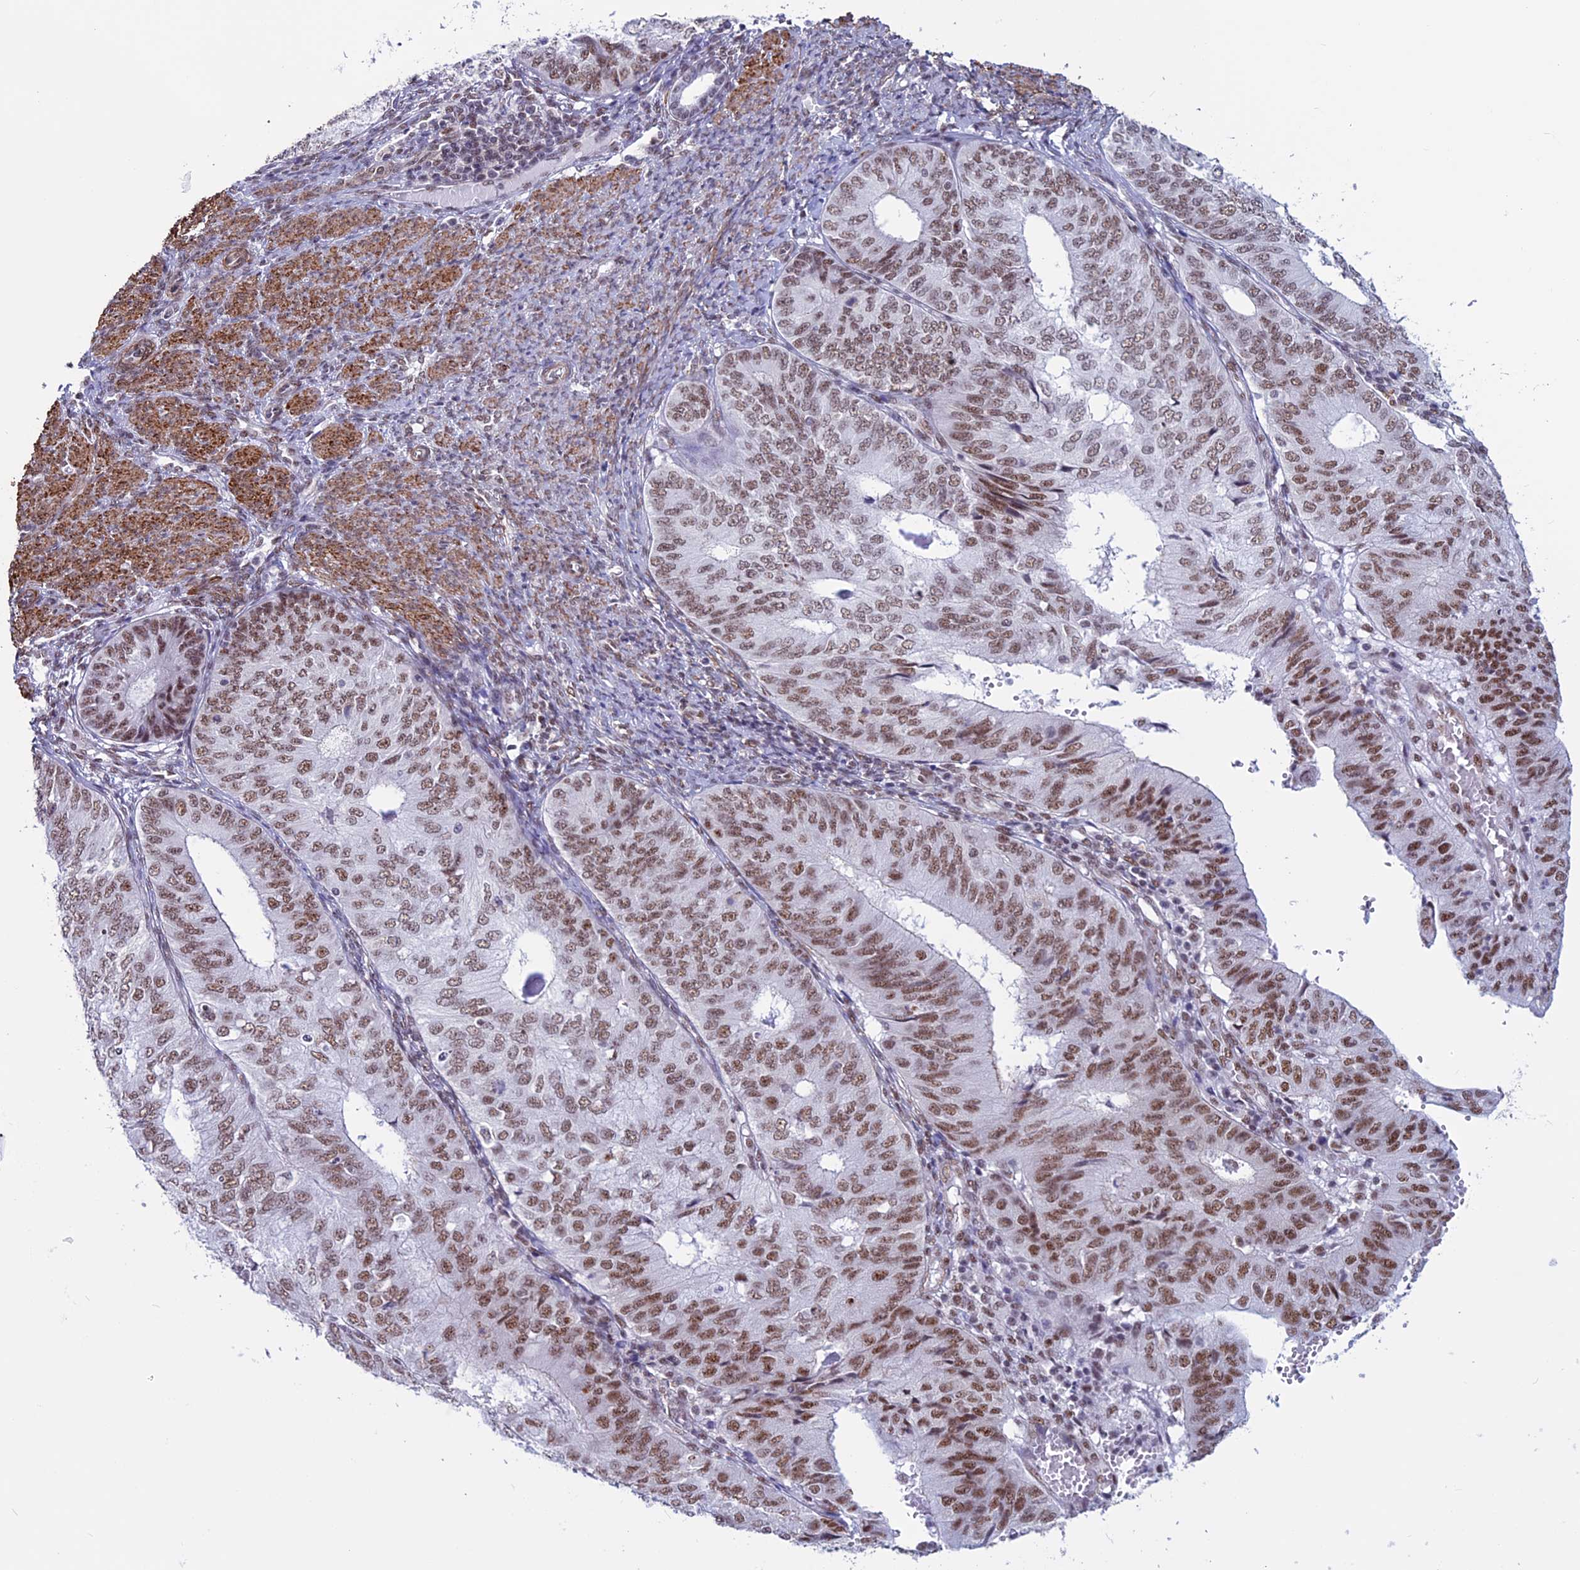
{"staining": {"intensity": "moderate", "quantity": ">75%", "location": "nuclear"}, "tissue": "endometrial cancer", "cell_type": "Tumor cells", "image_type": "cancer", "snomed": [{"axis": "morphology", "description": "Adenocarcinoma, NOS"}, {"axis": "topography", "description": "Endometrium"}], "caption": "Endometrial cancer was stained to show a protein in brown. There is medium levels of moderate nuclear positivity in approximately >75% of tumor cells. (DAB IHC, brown staining for protein, blue staining for nuclei).", "gene": "U2AF1", "patient": {"sex": "female", "age": 68}}